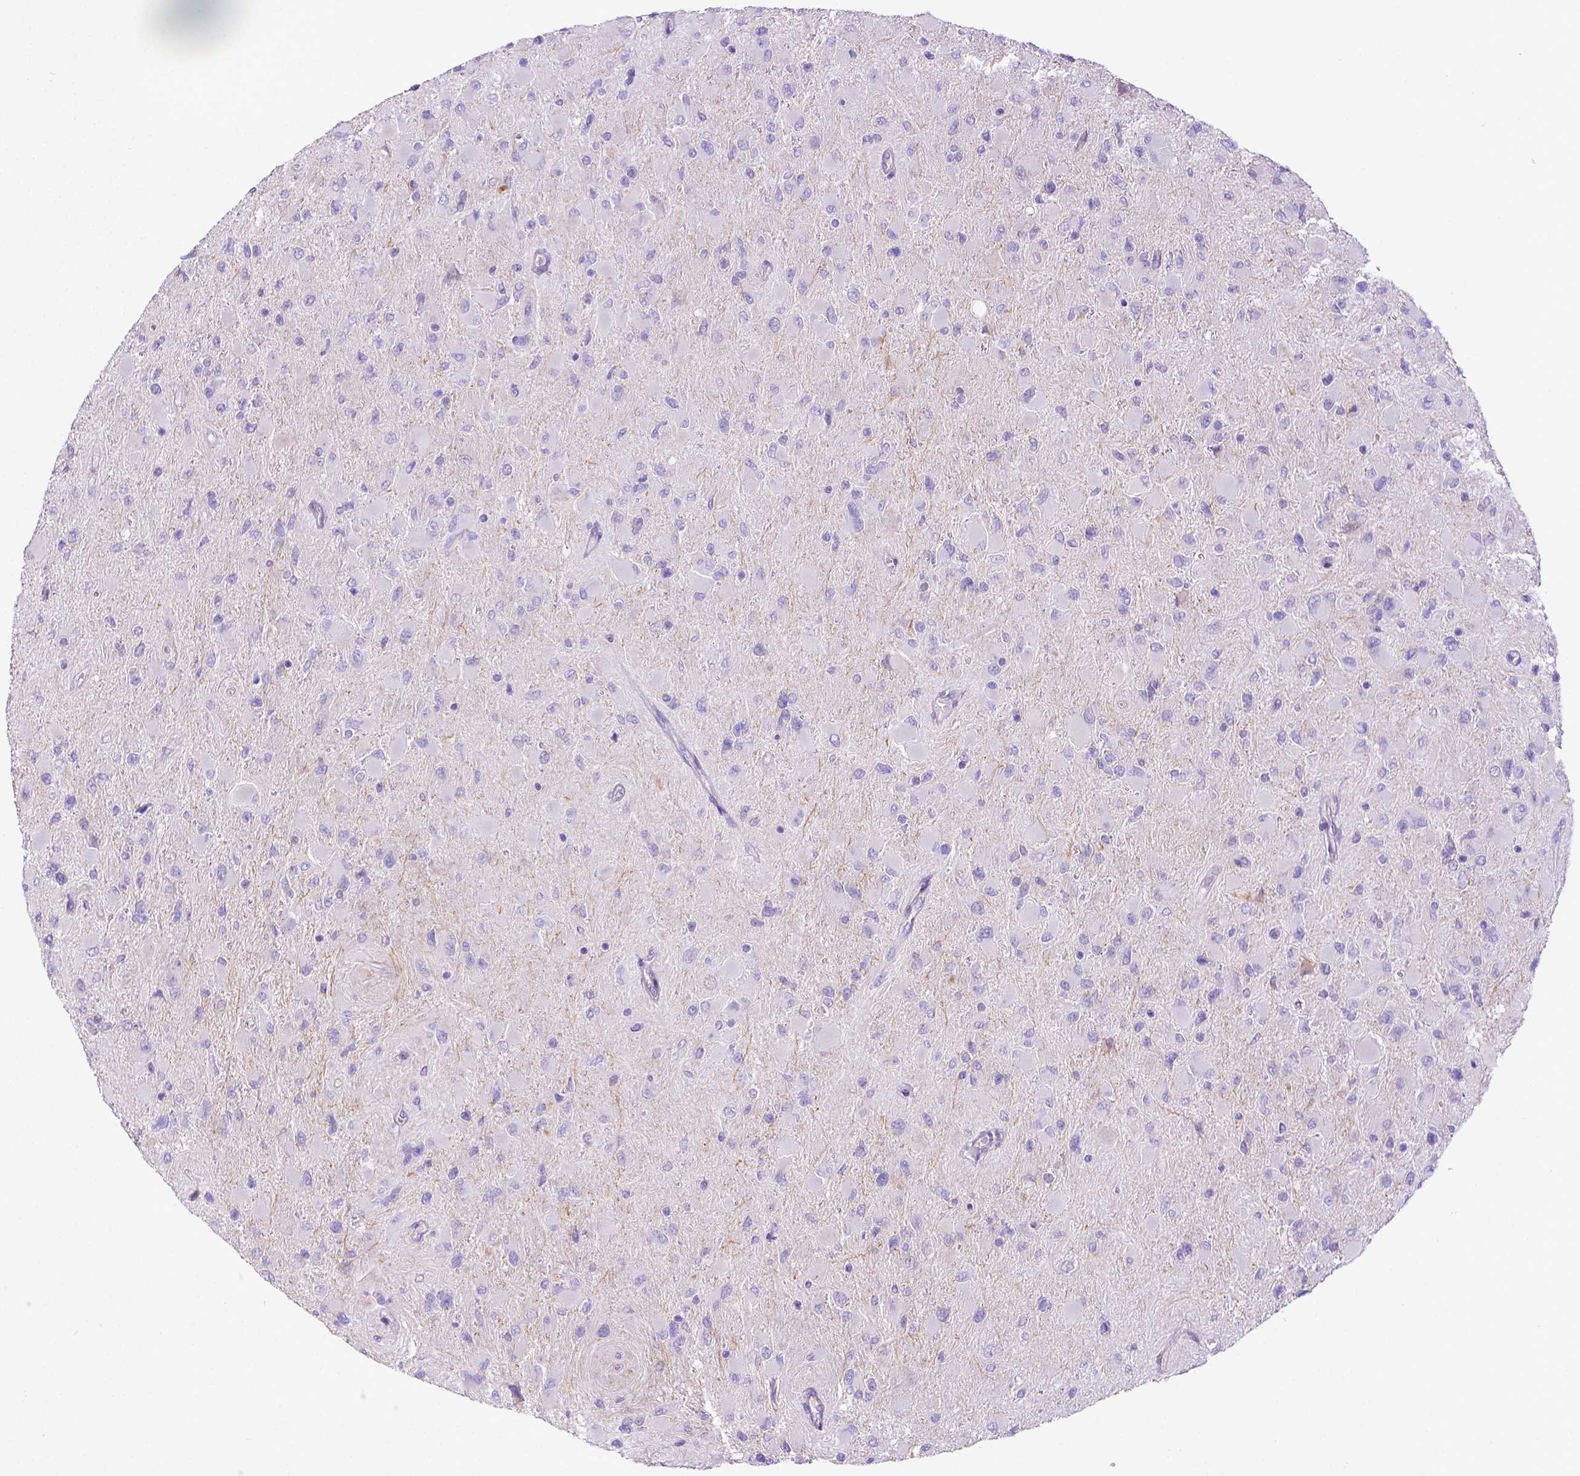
{"staining": {"intensity": "negative", "quantity": "none", "location": "none"}, "tissue": "glioma", "cell_type": "Tumor cells", "image_type": "cancer", "snomed": [{"axis": "morphology", "description": "Glioma, malignant, High grade"}, {"axis": "topography", "description": "Cerebral cortex"}], "caption": "Glioma was stained to show a protein in brown. There is no significant positivity in tumor cells.", "gene": "CD40", "patient": {"sex": "female", "age": 36}}